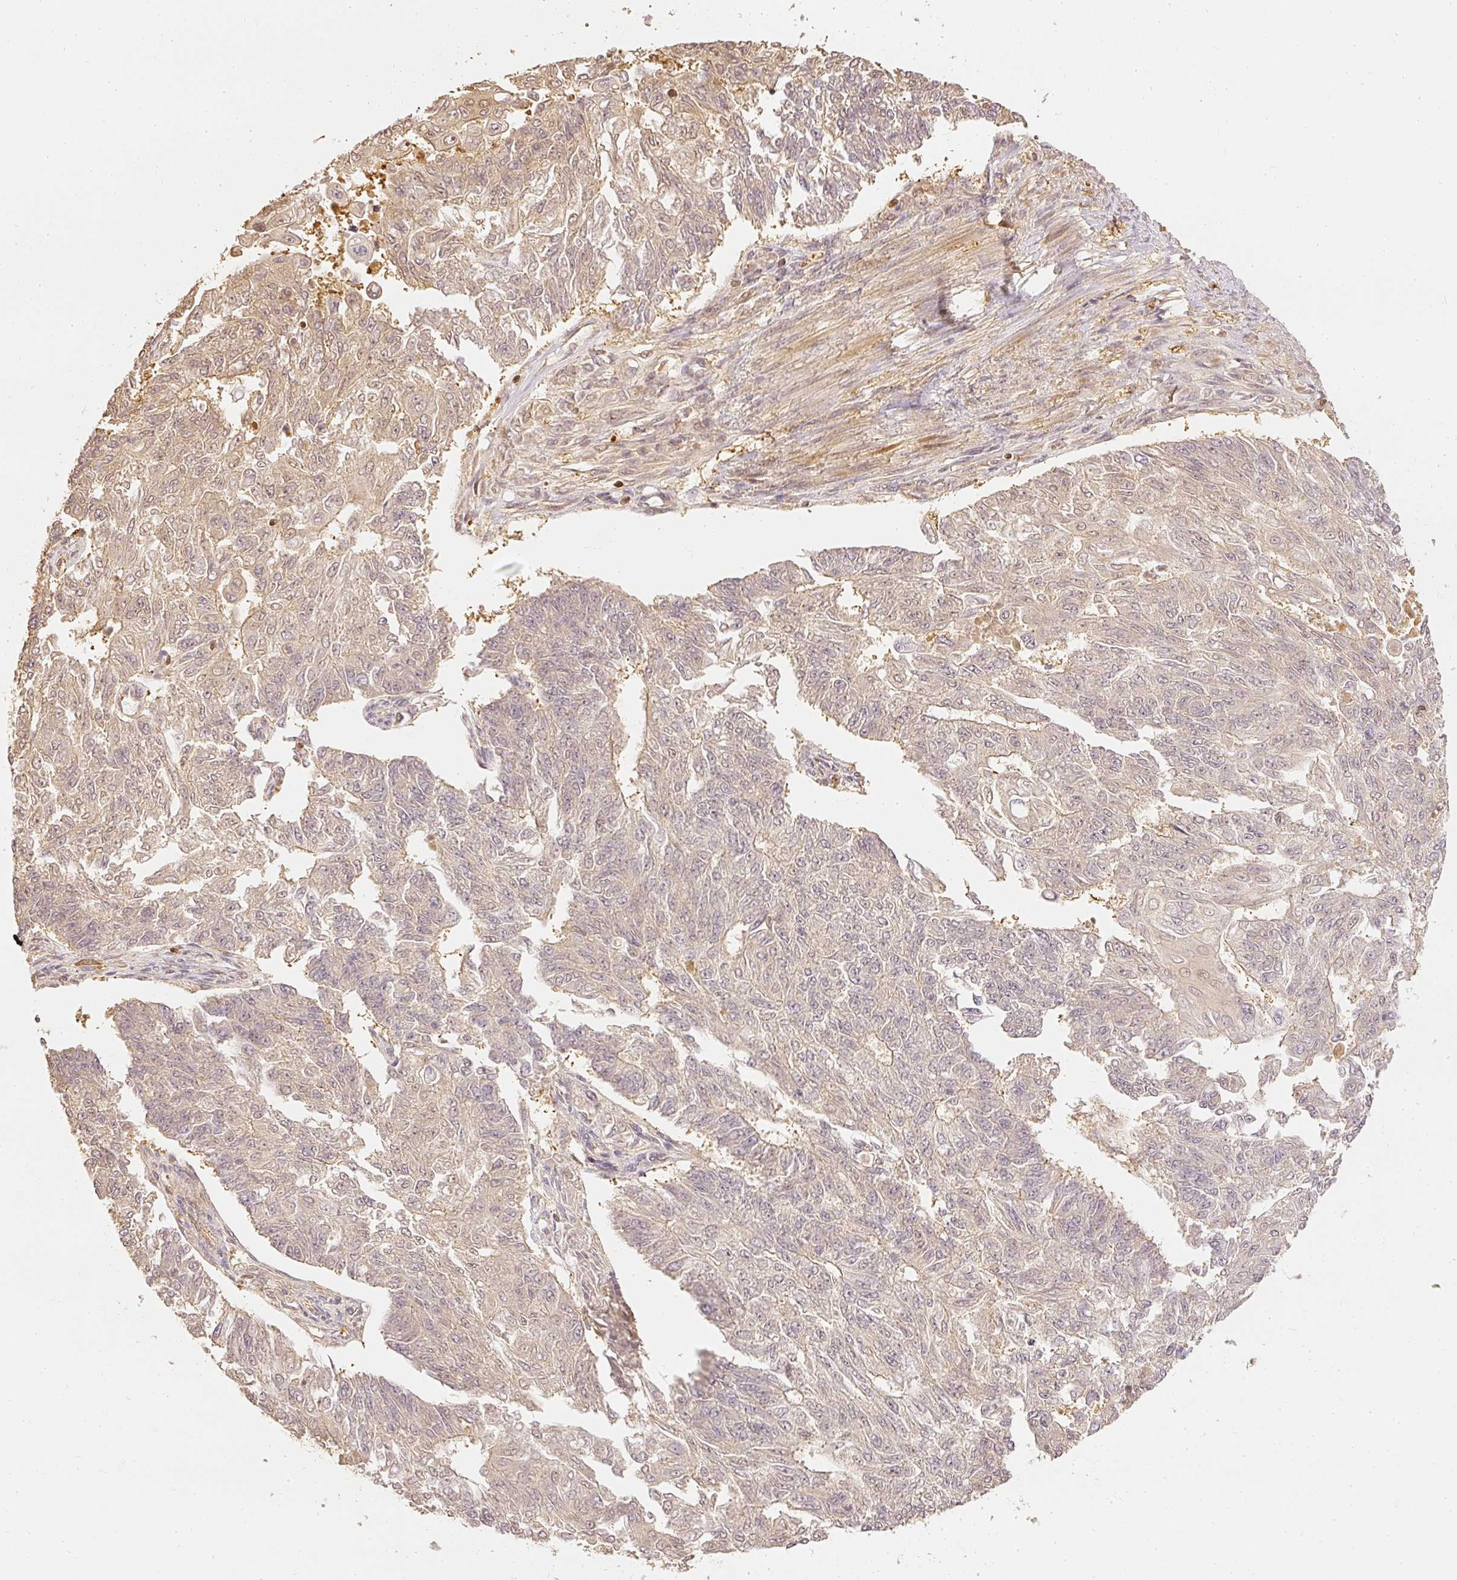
{"staining": {"intensity": "weak", "quantity": ">75%", "location": "cytoplasmic/membranous"}, "tissue": "endometrial cancer", "cell_type": "Tumor cells", "image_type": "cancer", "snomed": [{"axis": "morphology", "description": "Adenocarcinoma, NOS"}, {"axis": "topography", "description": "Endometrium"}], "caption": "Protein analysis of endometrial cancer tissue shows weak cytoplasmic/membranous expression in about >75% of tumor cells. The staining was performed using DAB to visualize the protein expression in brown, while the nuclei were stained in blue with hematoxylin (Magnification: 20x).", "gene": "PFN1", "patient": {"sex": "female", "age": 32}}